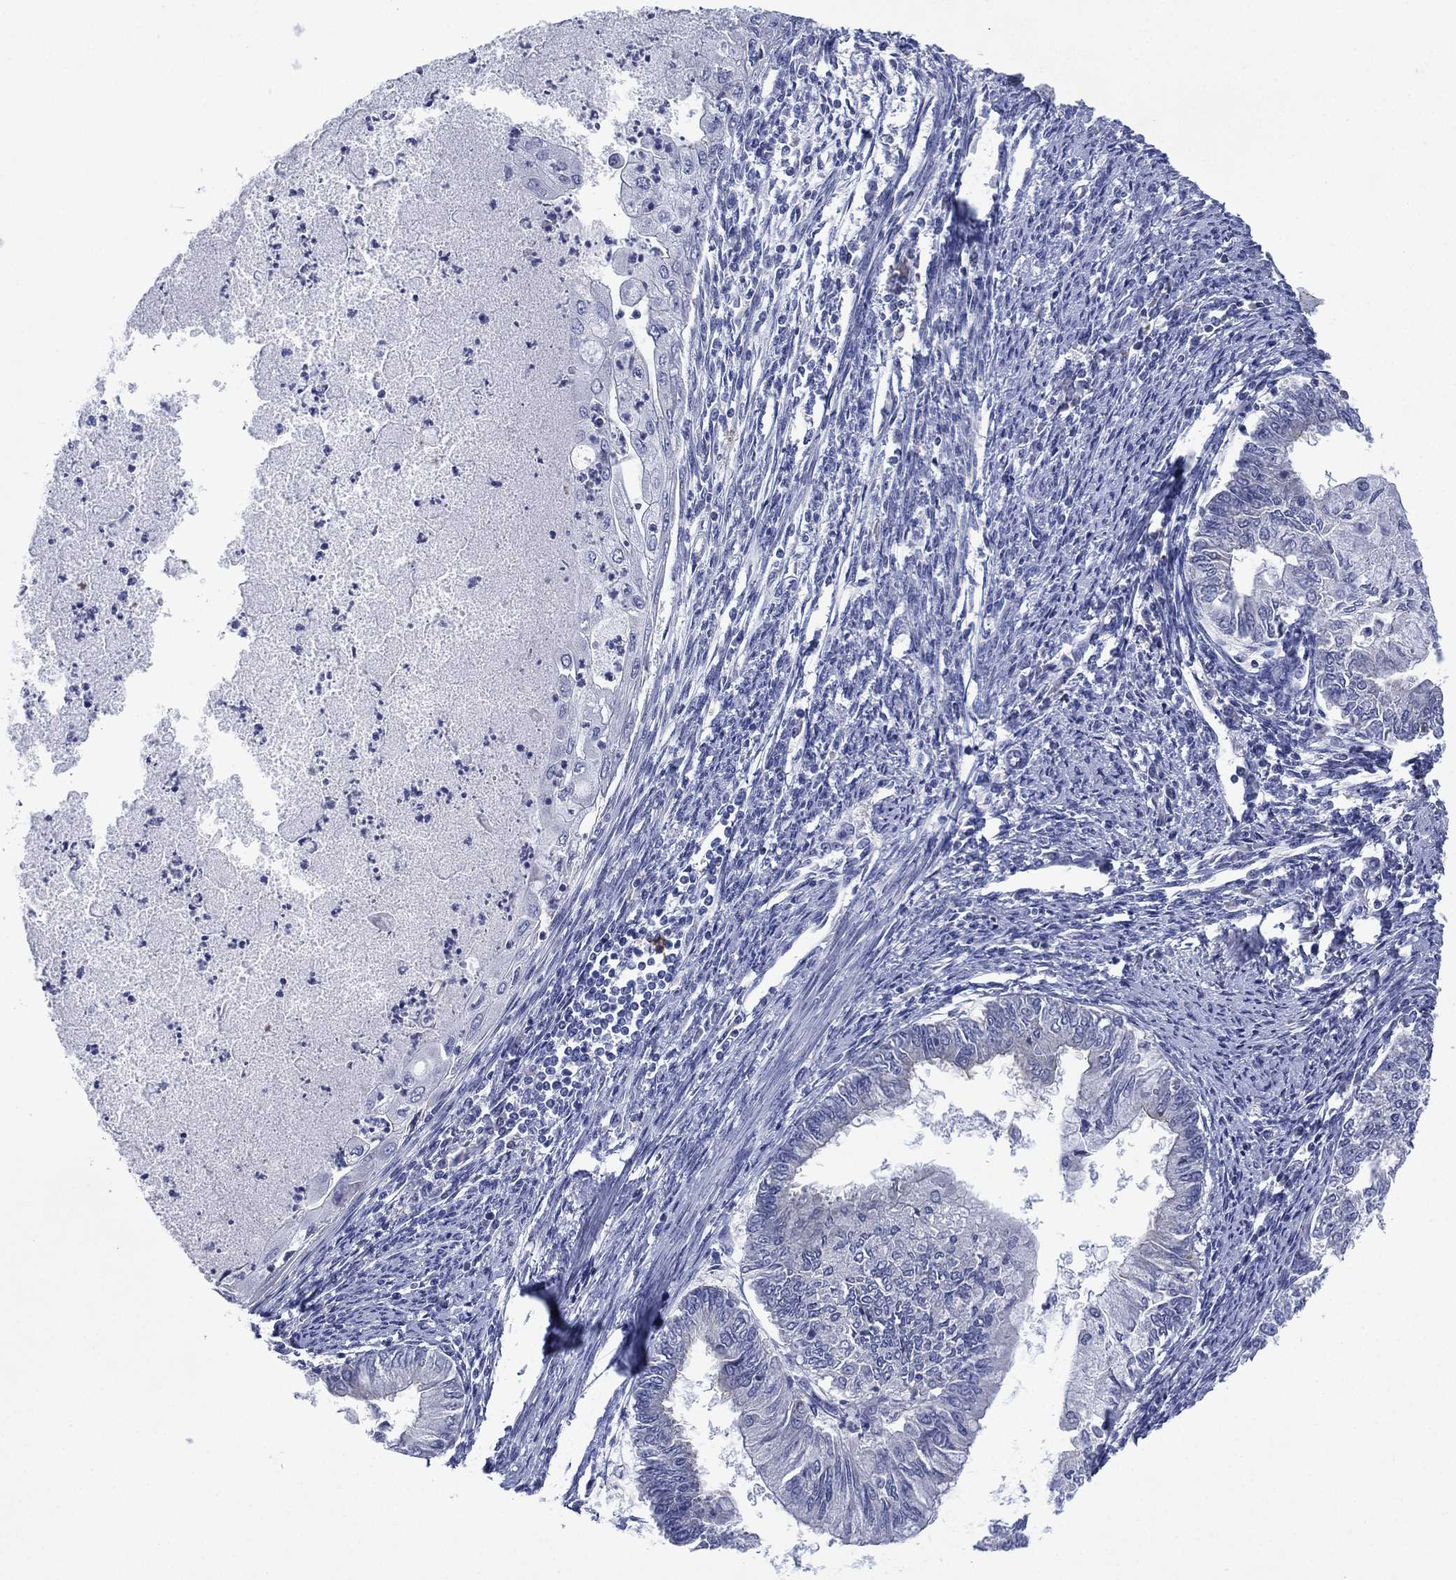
{"staining": {"intensity": "negative", "quantity": "none", "location": "none"}, "tissue": "endometrial cancer", "cell_type": "Tumor cells", "image_type": "cancer", "snomed": [{"axis": "morphology", "description": "Adenocarcinoma, NOS"}, {"axis": "topography", "description": "Endometrium"}], "caption": "IHC histopathology image of neoplastic tissue: human endometrial adenocarcinoma stained with DAB (3,3'-diaminobenzidine) demonstrates no significant protein staining in tumor cells. Nuclei are stained in blue.", "gene": "CHRNA3", "patient": {"sex": "female", "age": 59}}